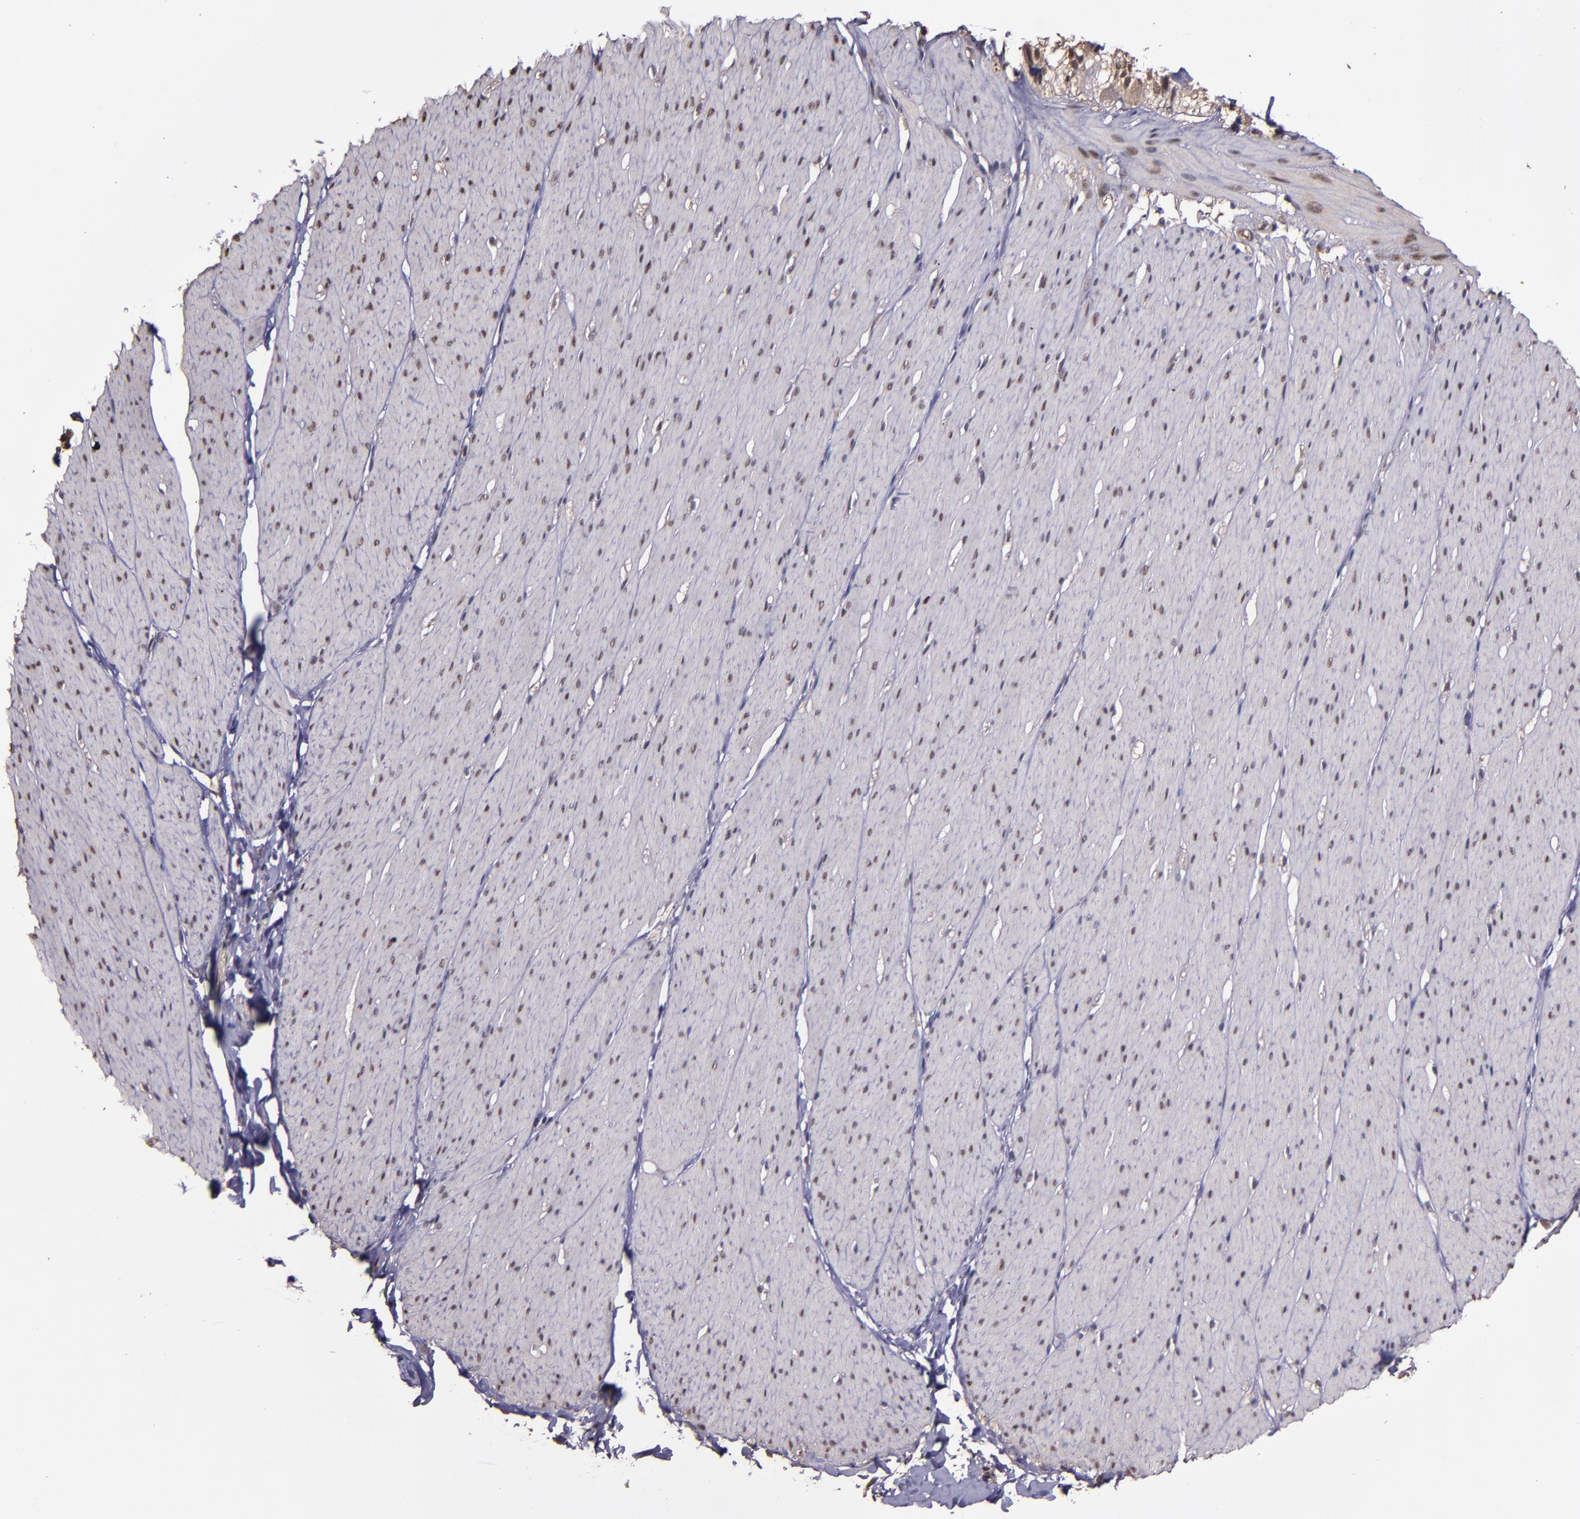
{"staining": {"intensity": "moderate", "quantity": "25%-75%", "location": "nuclear"}, "tissue": "smooth muscle", "cell_type": "Smooth muscle cells", "image_type": "normal", "snomed": [{"axis": "morphology", "description": "Normal tissue, NOS"}, {"axis": "topography", "description": "Smooth muscle"}, {"axis": "topography", "description": "Colon"}], "caption": "An immunohistochemistry (IHC) photomicrograph of benign tissue is shown. Protein staining in brown highlights moderate nuclear positivity in smooth muscle within smooth muscle cells.", "gene": "SERPINF2", "patient": {"sex": "male", "age": 67}}